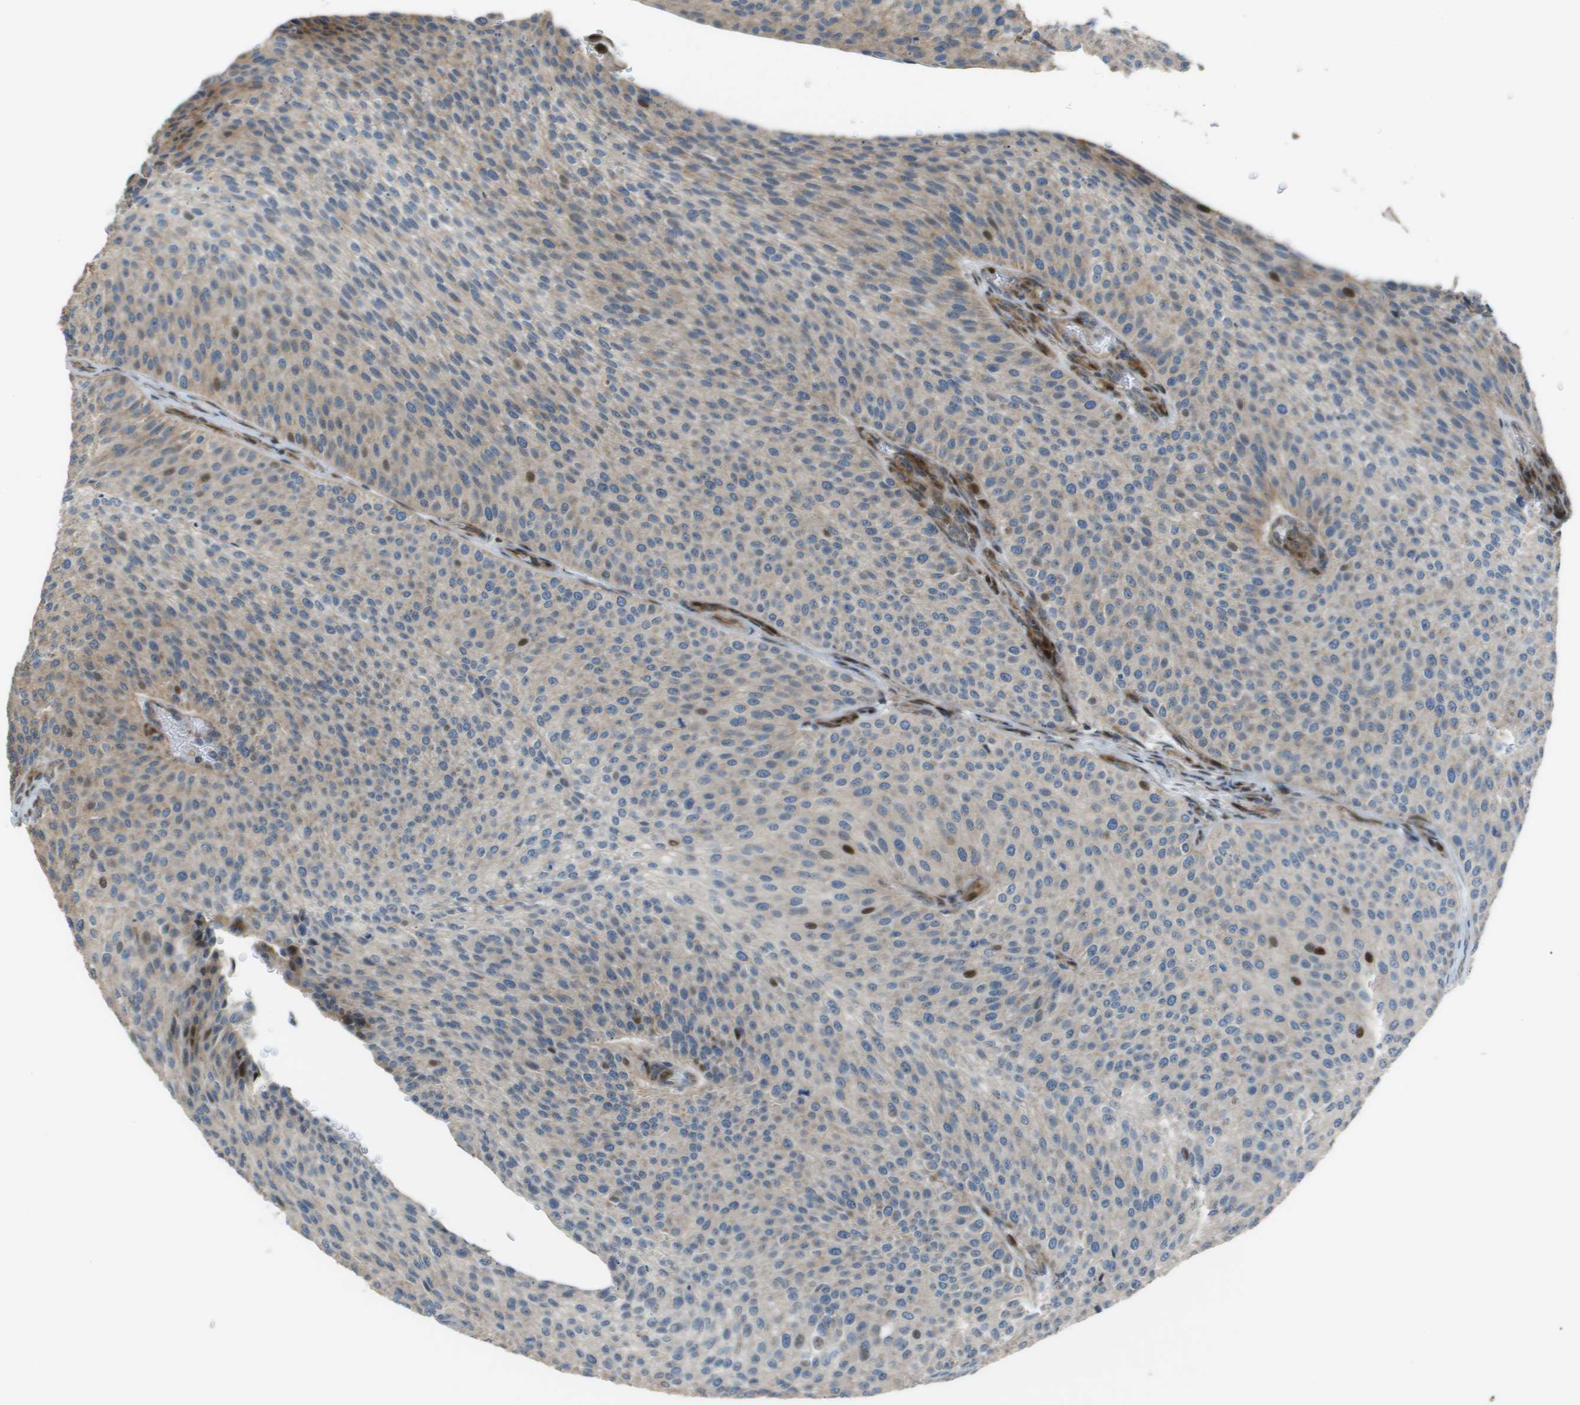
{"staining": {"intensity": "weak", "quantity": "<25%", "location": "cytoplasmic/membranous"}, "tissue": "urothelial cancer", "cell_type": "Tumor cells", "image_type": "cancer", "snomed": [{"axis": "morphology", "description": "Urothelial carcinoma, Low grade"}, {"axis": "topography", "description": "Smooth muscle"}, {"axis": "topography", "description": "Urinary bladder"}], "caption": "A high-resolution photomicrograph shows IHC staining of low-grade urothelial carcinoma, which exhibits no significant positivity in tumor cells.", "gene": "MGAT3", "patient": {"sex": "male", "age": 60}}